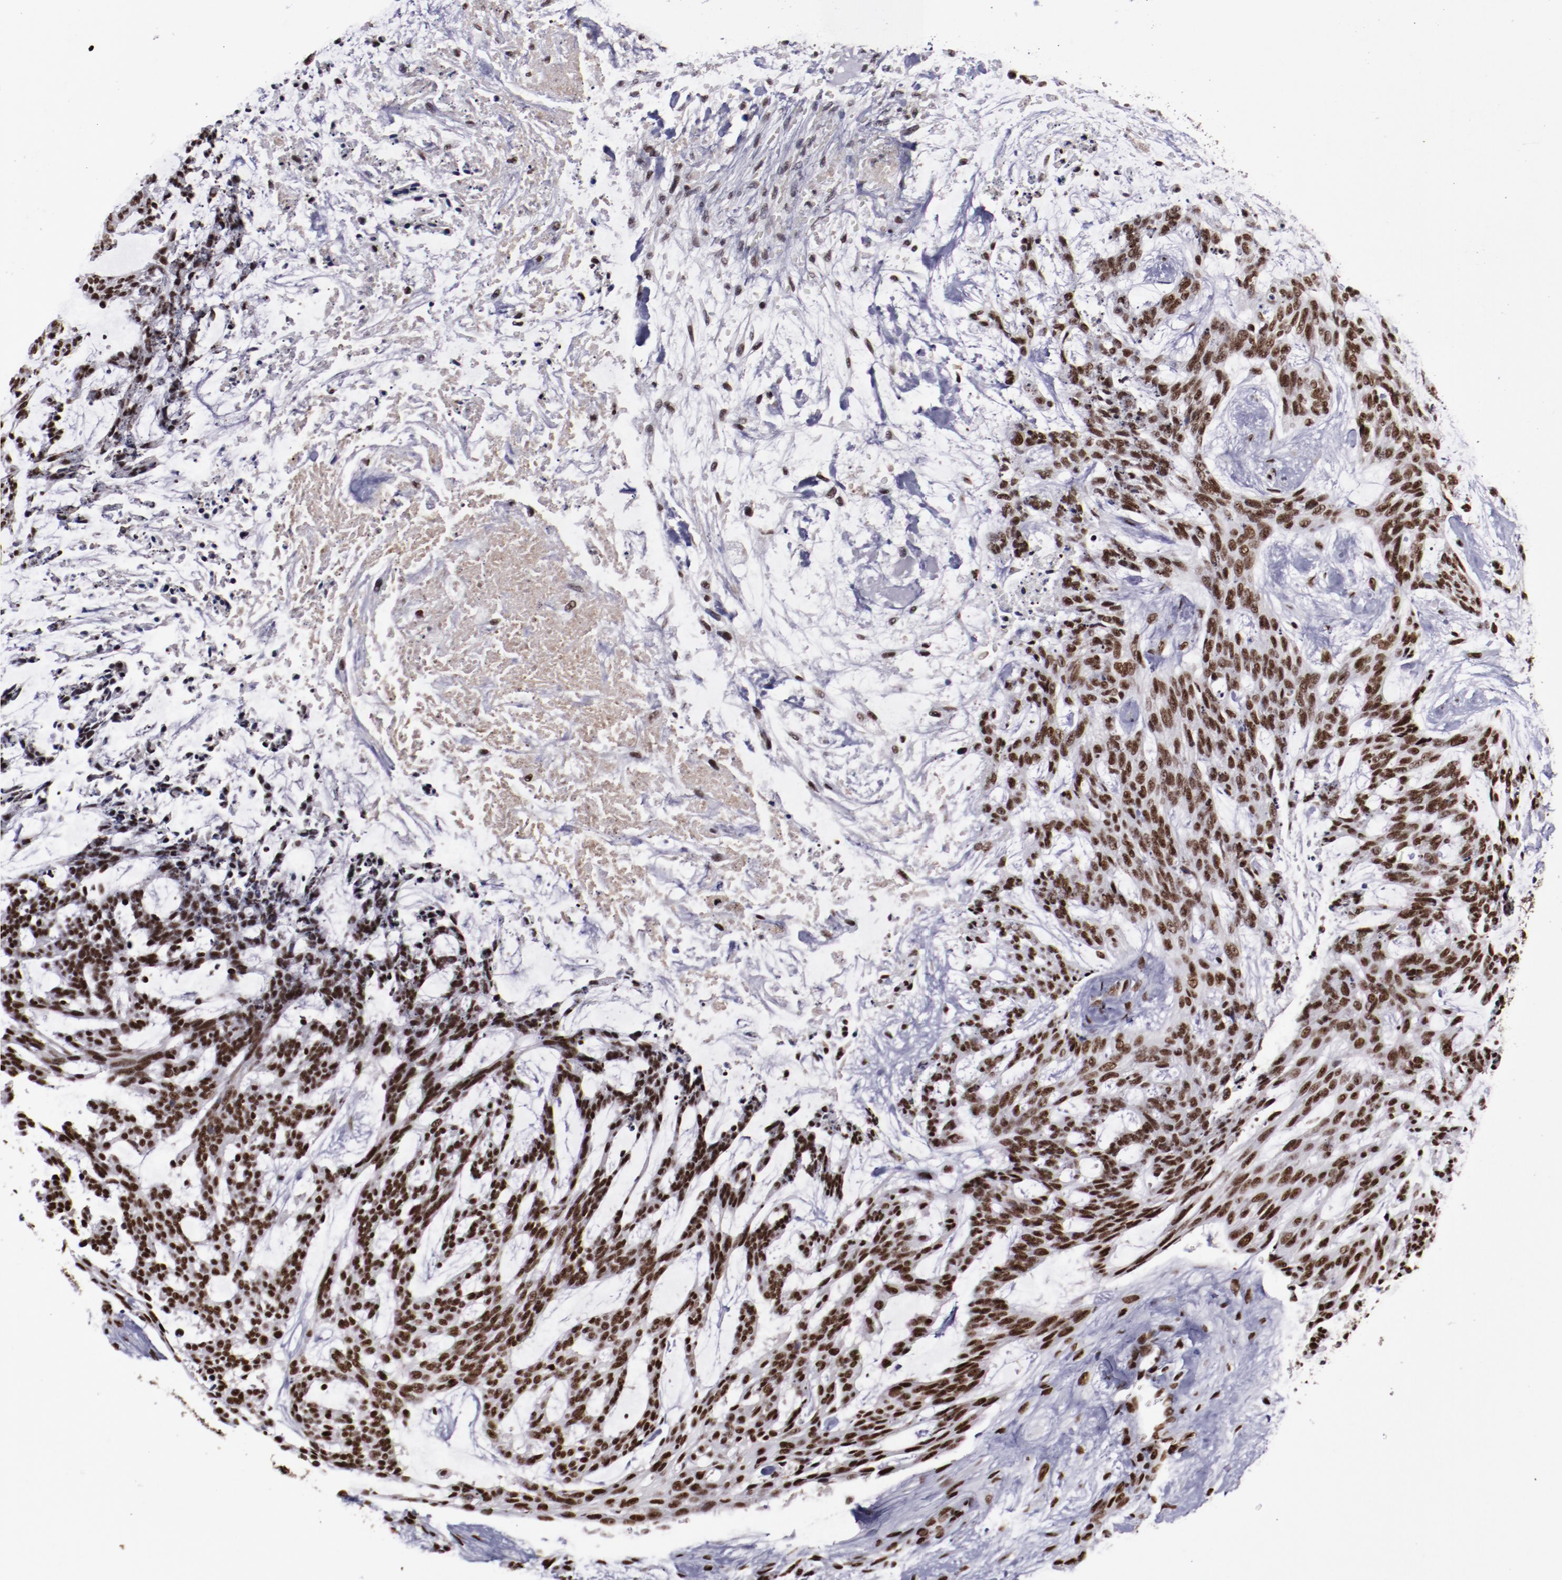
{"staining": {"intensity": "moderate", "quantity": ">75%", "location": "nuclear"}, "tissue": "skin cancer", "cell_type": "Tumor cells", "image_type": "cancer", "snomed": [{"axis": "morphology", "description": "Normal tissue, NOS"}, {"axis": "morphology", "description": "Basal cell carcinoma"}, {"axis": "topography", "description": "Skin"}], "caption": "This photomicrograph exhibits immunohistochemistry staining of skin cancer (basal cell carcinoma), with medium moderate nuclear expression in approximately >75% of tumor cells.", "gene": "ERH", "patient": {"sex": "female", "age": 71}}